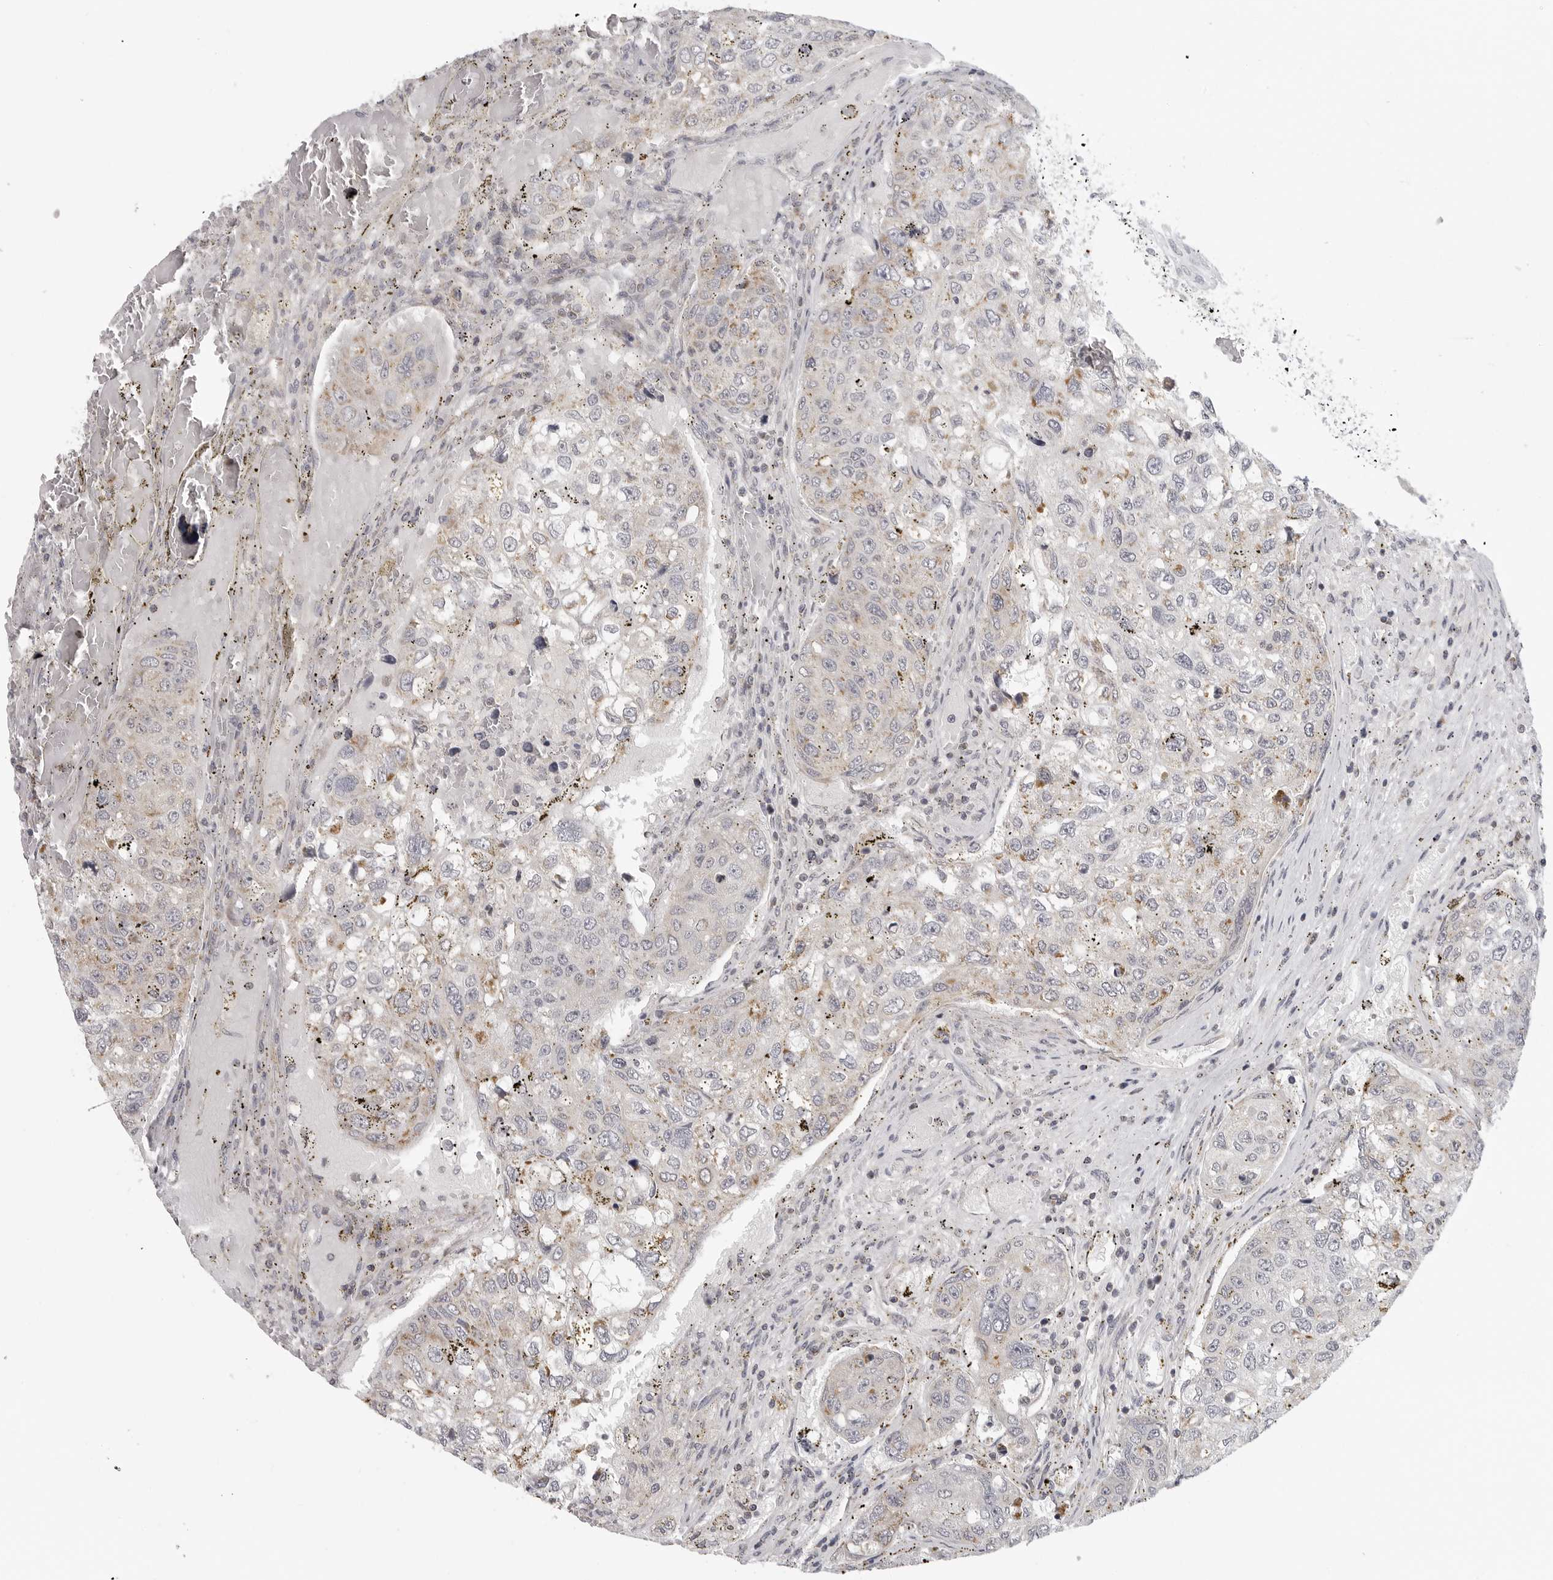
{"staining": {"intensity": "negative", "quantity": "none", "location": "none"}, "tissue": "urothelial cancer", "cell_type": "Tumor cells", "image_type": "cancer", "snomed": [{"axis": "morphology", "description": "Urothelial carcinoma, High grade"}, {"axis": "topography", "description": "Lymph node"}, {"axis": "topography", "description": "Urinary bladder"}], "caption": "Tumor cells are negative for protein expression in human urothelial carcinoma (high-grade).", "gene": "MAP7D1", "patient": {"sex": "male", "age": 51}}